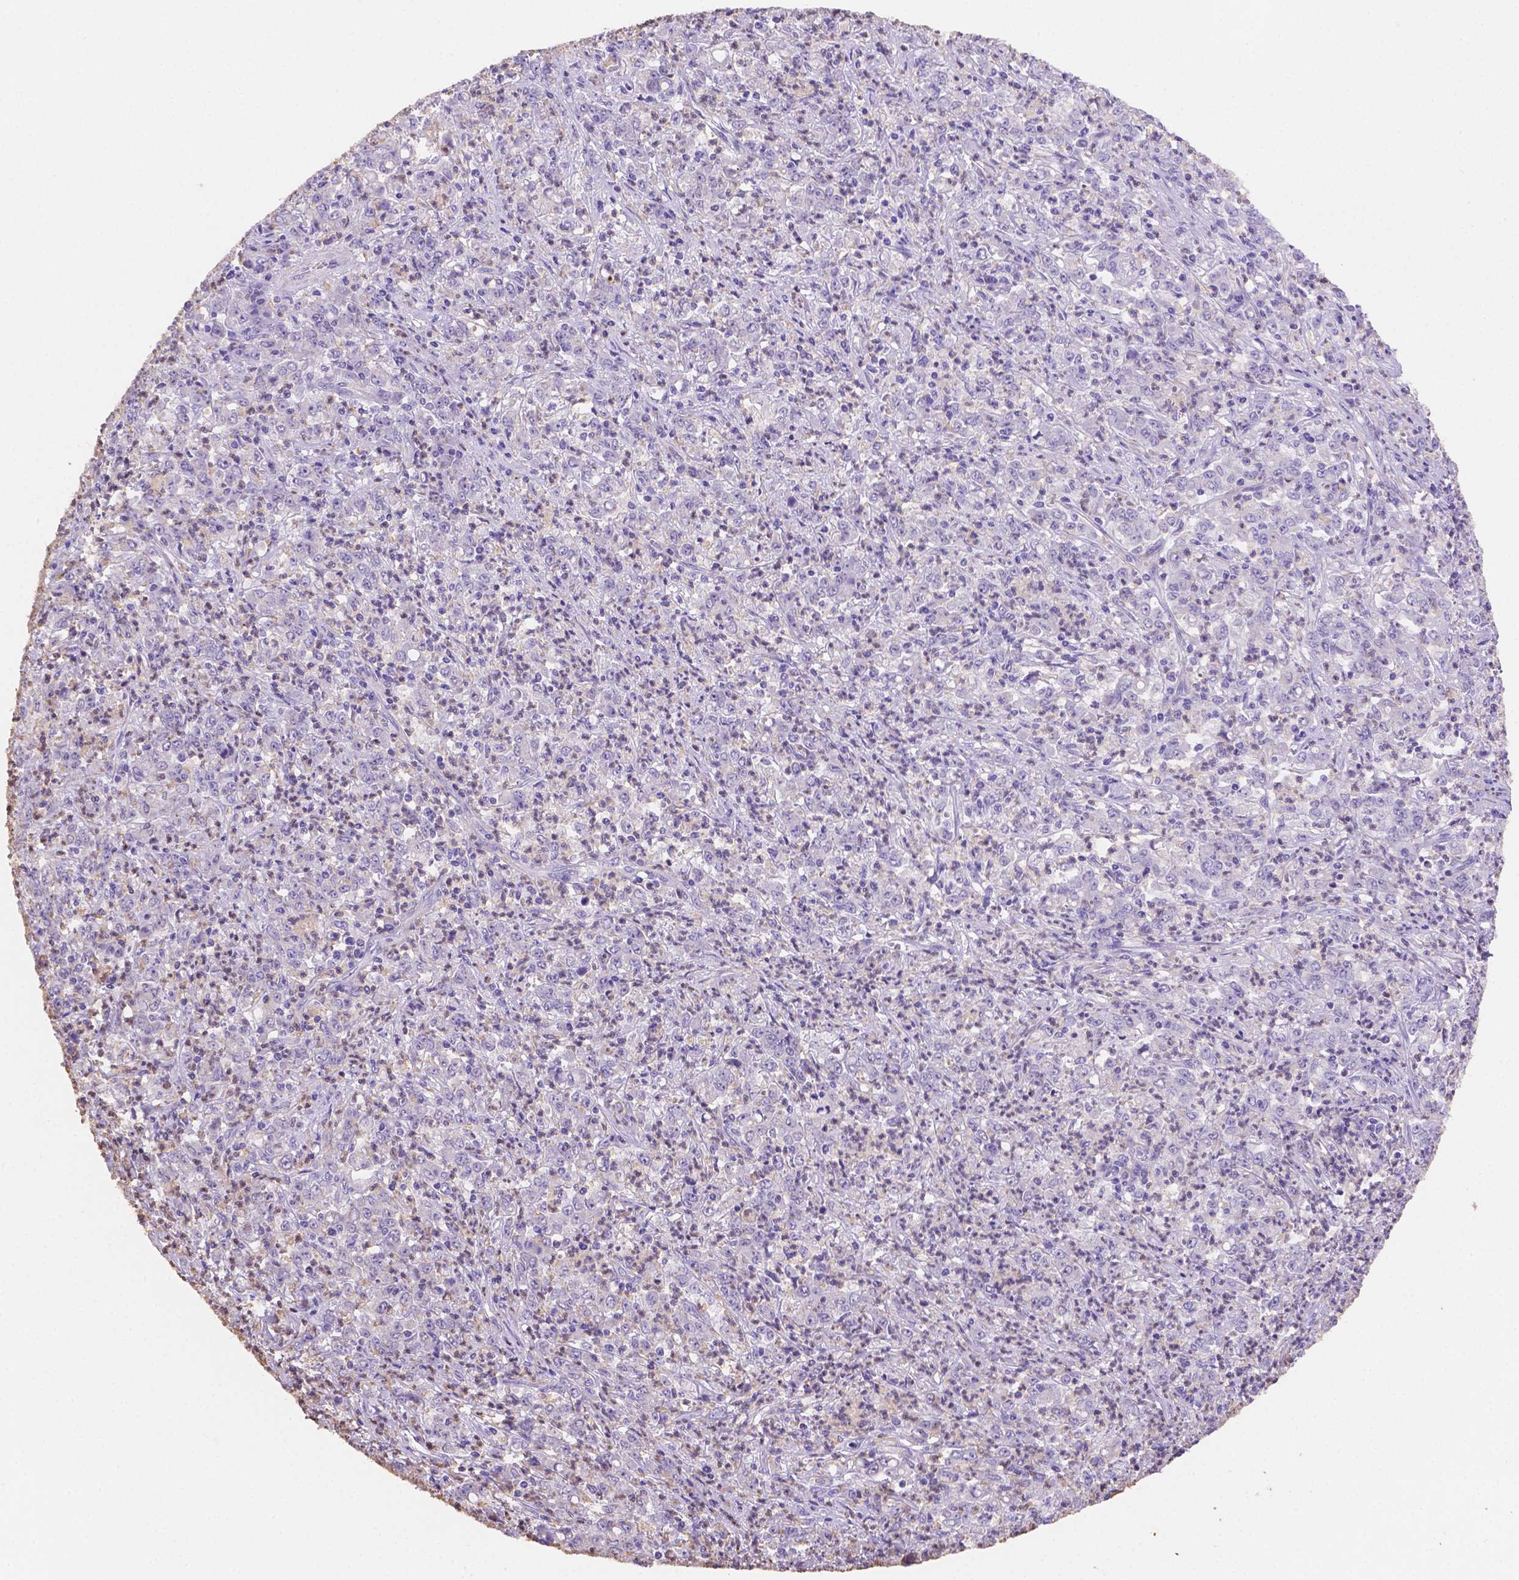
{"staining": {"intensity": "negative", "quantity": "none", "location": "none"}, "tissue": "stomach cancer", "cell_type": "Tumor cells", "image_type": "cancer", "snomed": [{"axis": "morphology", "description": "Adenocarcinoma, NOS"}, {"axis": "topography", "description": "Stomach, lower"}], "caption": "An immunohistochemistry photomicrograph of stomach cancer is shown. There is no staining in tumor cells of stomach cancer.", "gene": "NXPE2", "patient": {"sex": "female", "age": 71}}